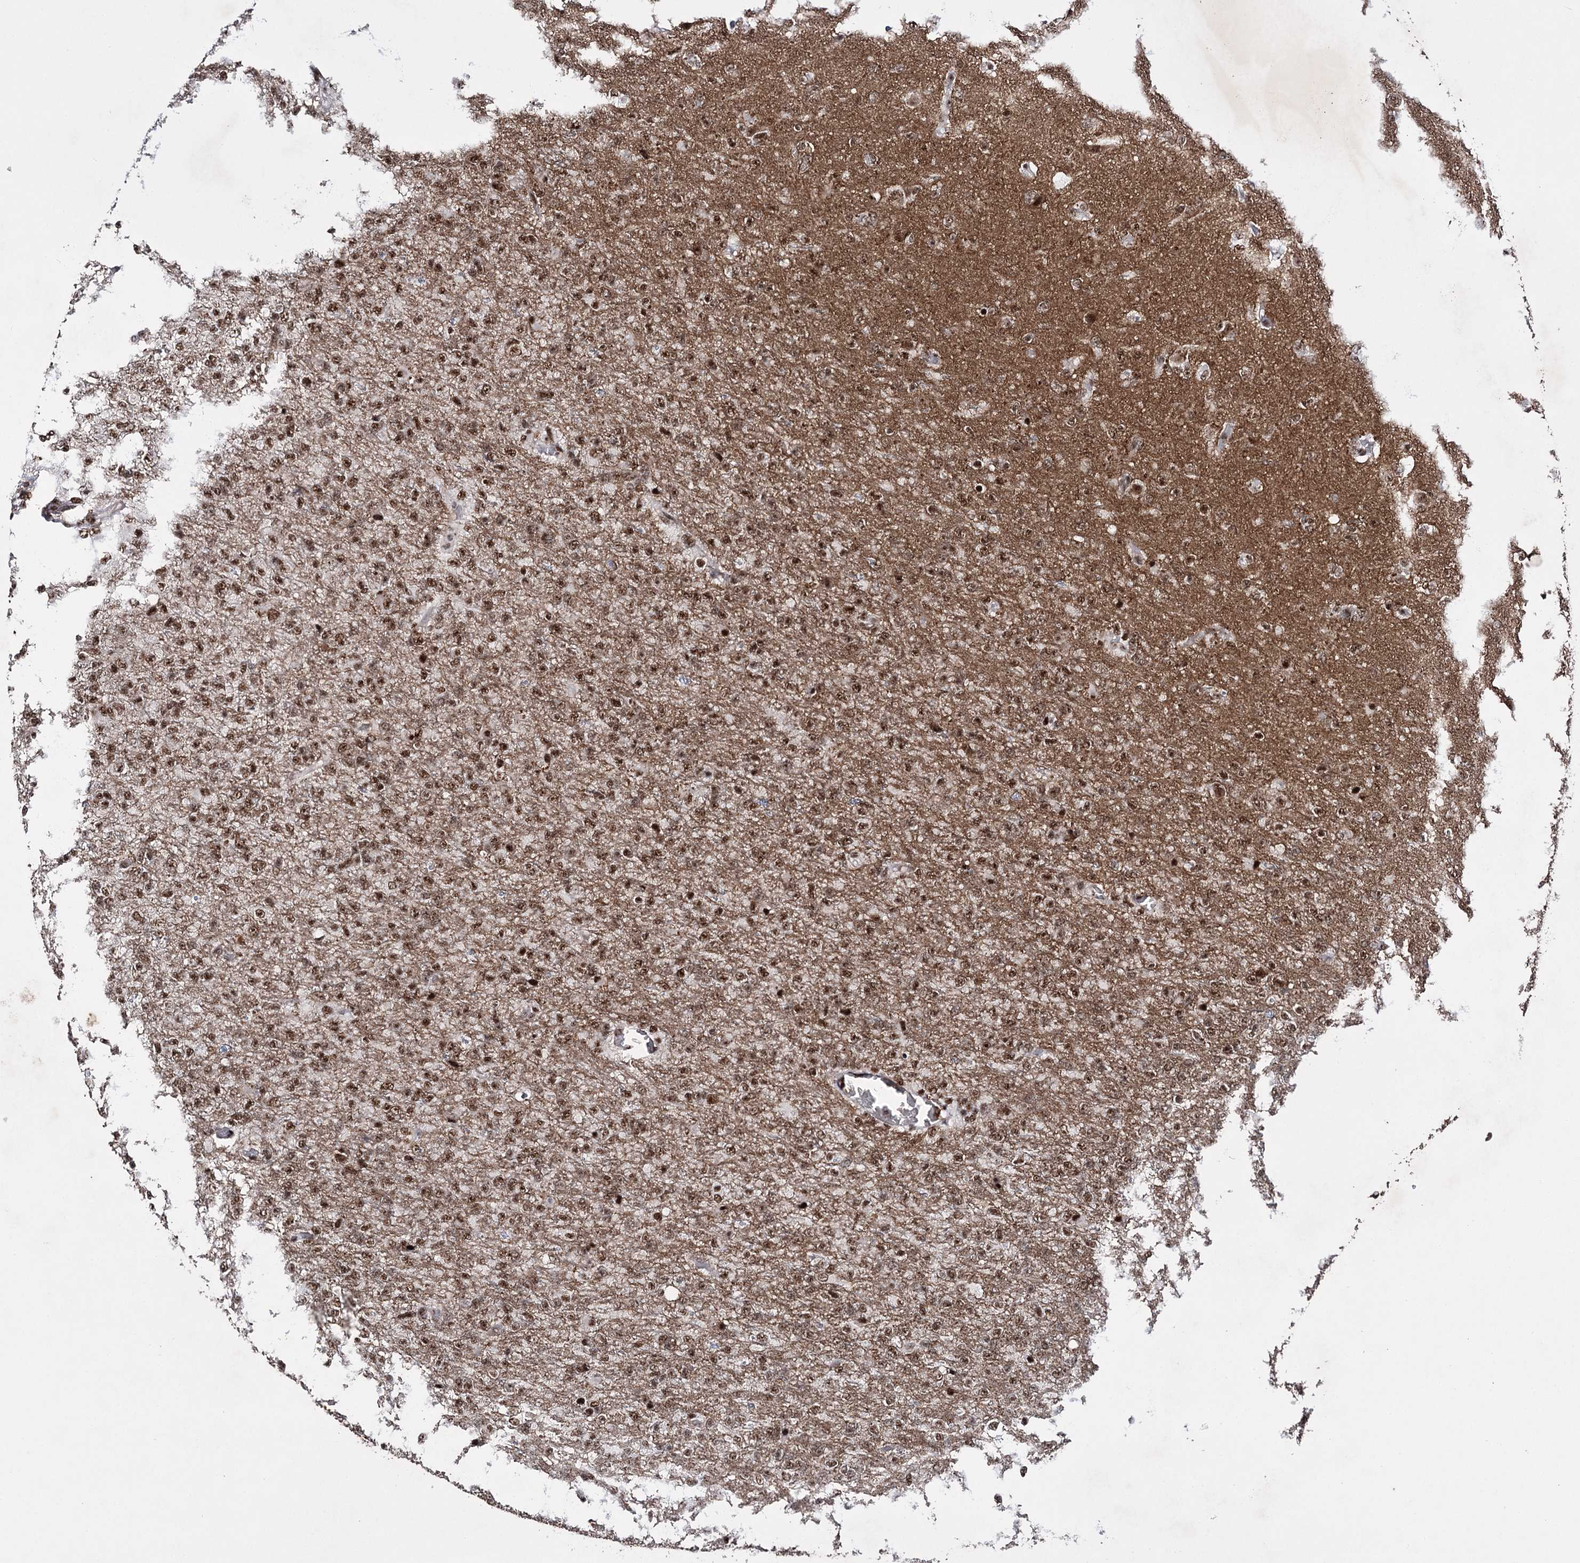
{"staining": {"intensity": "moderate", "quantity": ">75%", "location": "nuclear"}, "tissue": "glioma", "cell_type": "Tumor cells", "image_type": "cancer", "snomed": [{"axis": "morphology", "description": "Glioma, malignant, High grade"}, {"axis": "topography", "description": "Brain"}], "caption": "Immunohistochemical staining of human high-grade glioma (malignant) demonstrates moderate nuclear protein staining in about >75% of tumor cells. (DAB IHC, brown staining for protein, blue staining for nuclei).", "gene": "PRPF40A", "patient": {"sex": "female", "age": 74}}